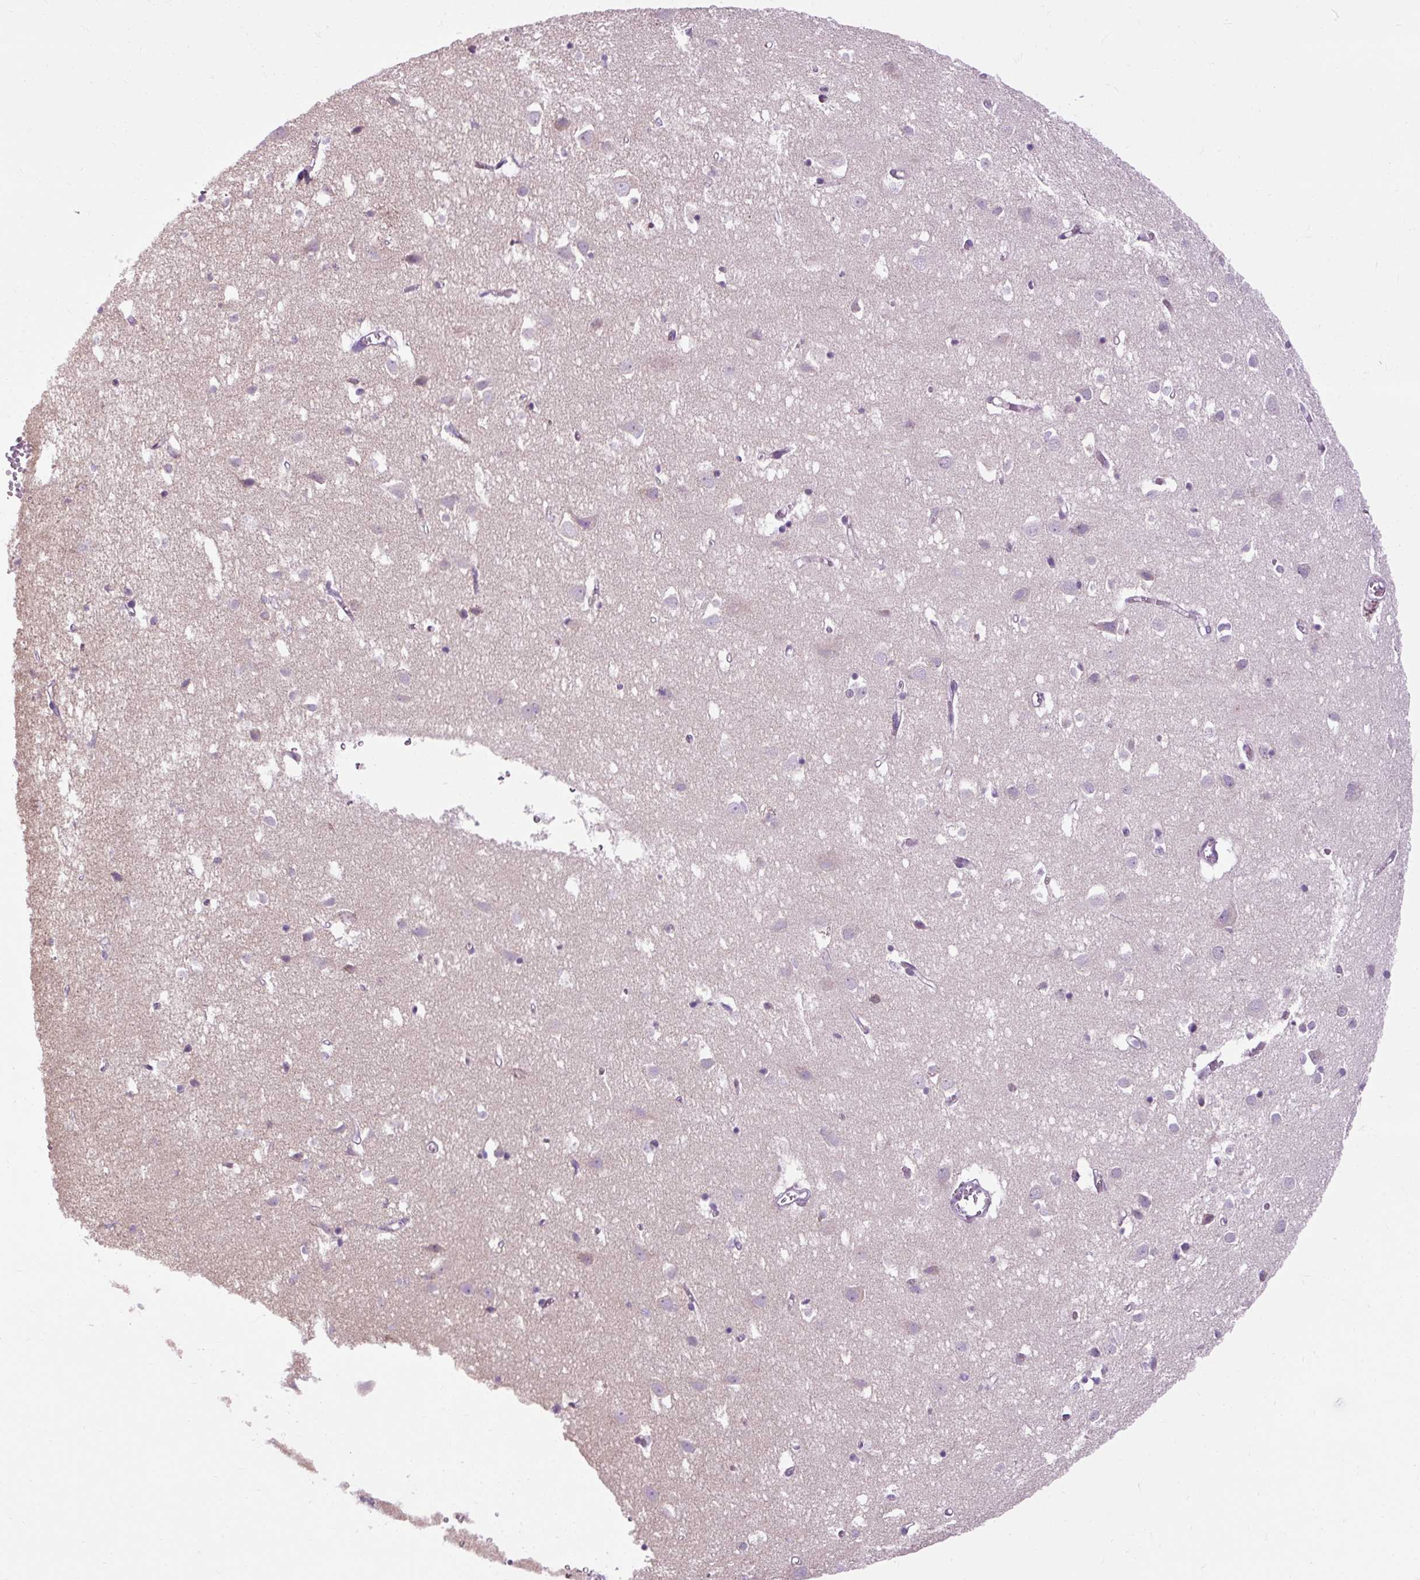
{"staining": {"intensity": "negative", "quantity": "none", "location": "none"}, "tissue": "cerebral cortex", "cell_type": "Endothelial cells", "image_type": "normal", "snomed": [{"axis": "morphology", "description": "Normal tissue, NOS"}, {"axis": "topography", "description": "Cerebral cortex"}], "caption": "Immunohistochemistry of unremarkable cerebral cortex reveals no expression in endothelial cells.", "gene": "ARRDC2", "patient": {"sex": "male", "age": 70}}